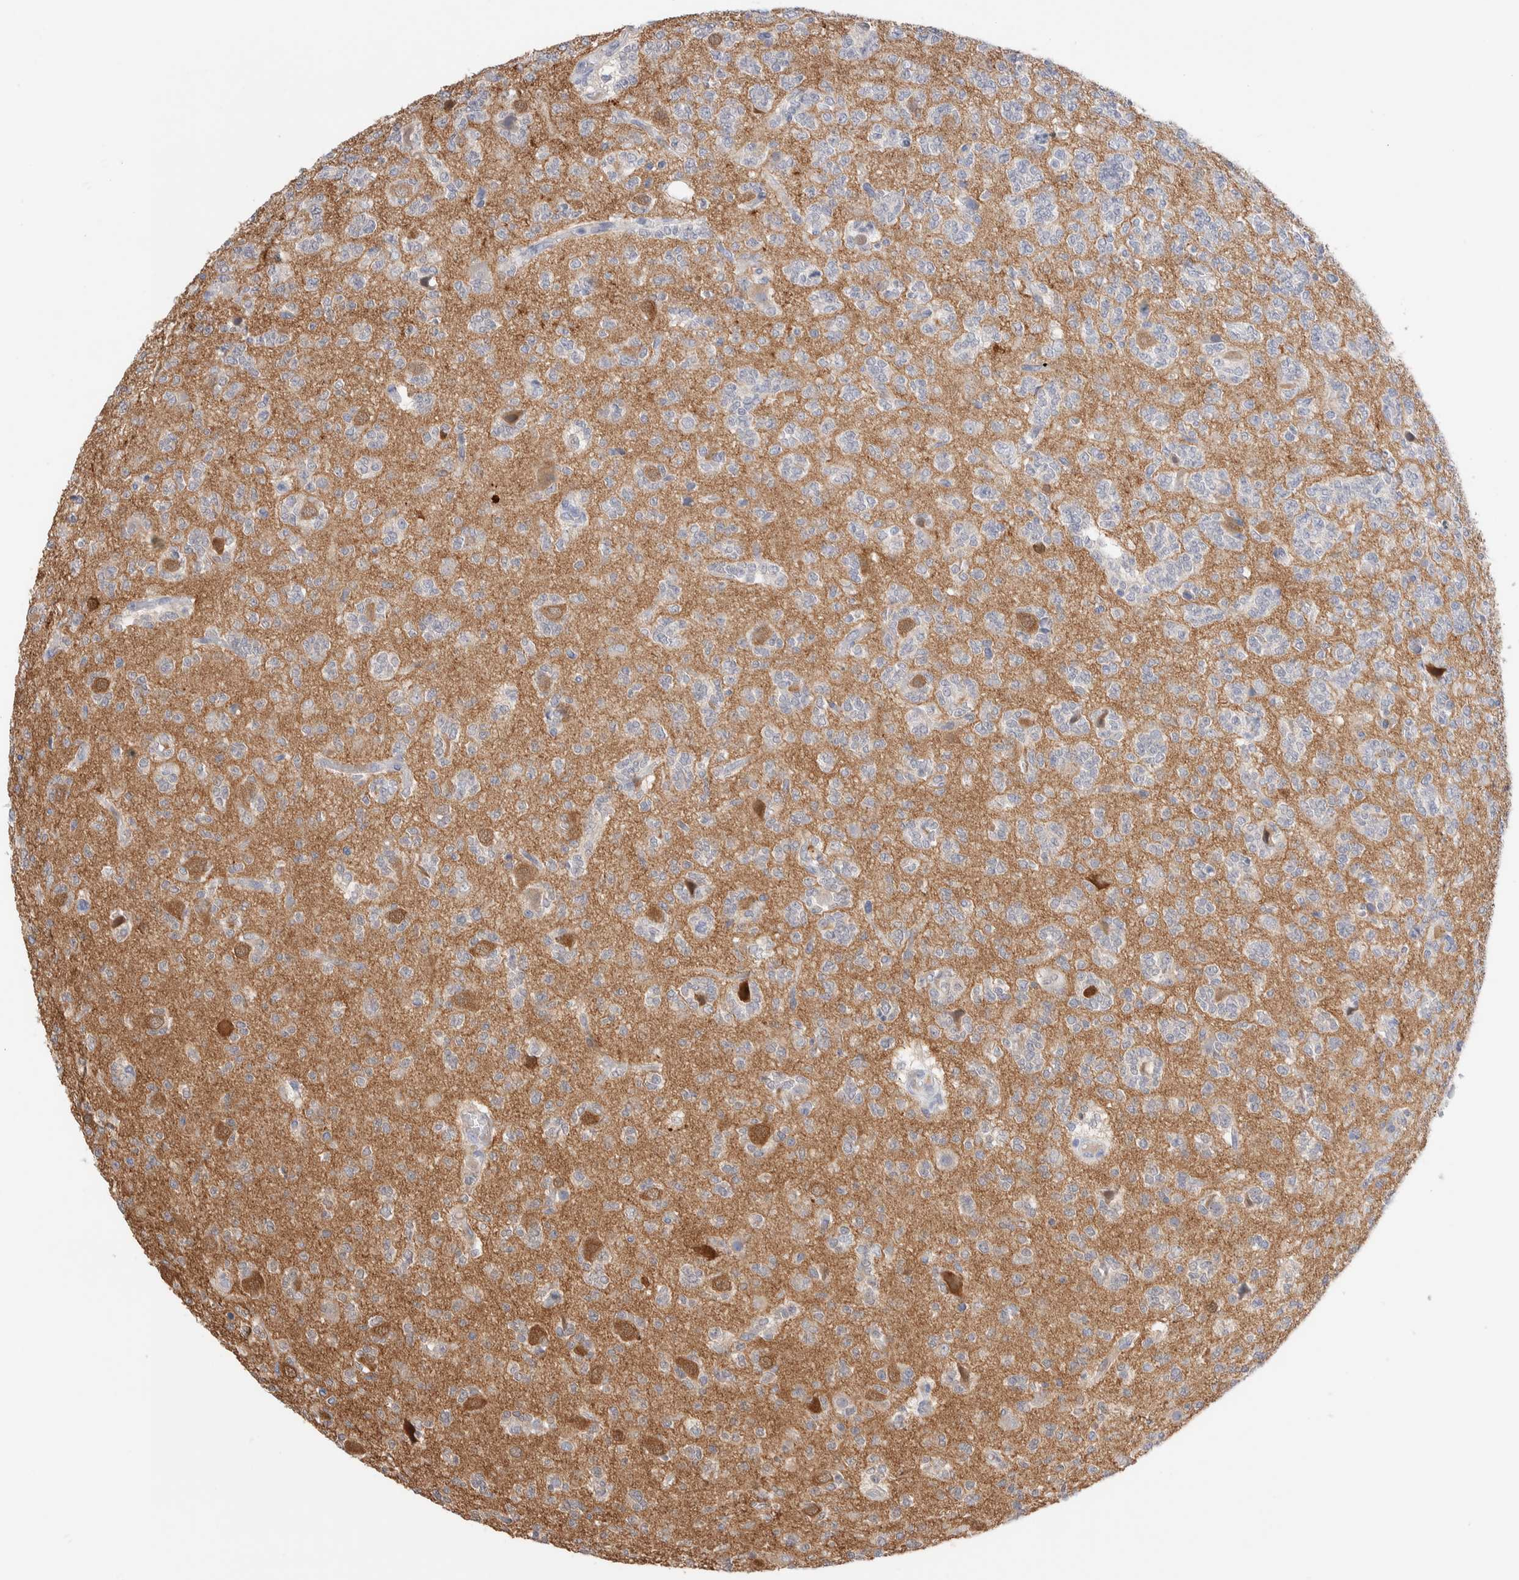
{"staining": {"intensity": "negative", "quantity": "none", "location": "none"}, "tissue": "glioma", "cell_type": "Tumor cells", "image_type": "cancer", "snomed": [{"axis": "morphology", "description": "Glioma, malignant, Low grade"}, {"axis": "topography", "description": "Brain"}], "caption": "Tumor cells show no significant positivity in low-grade glioma (malignant).", "gene": "GDA", "patient": {"sex": "male", "age": 38}}